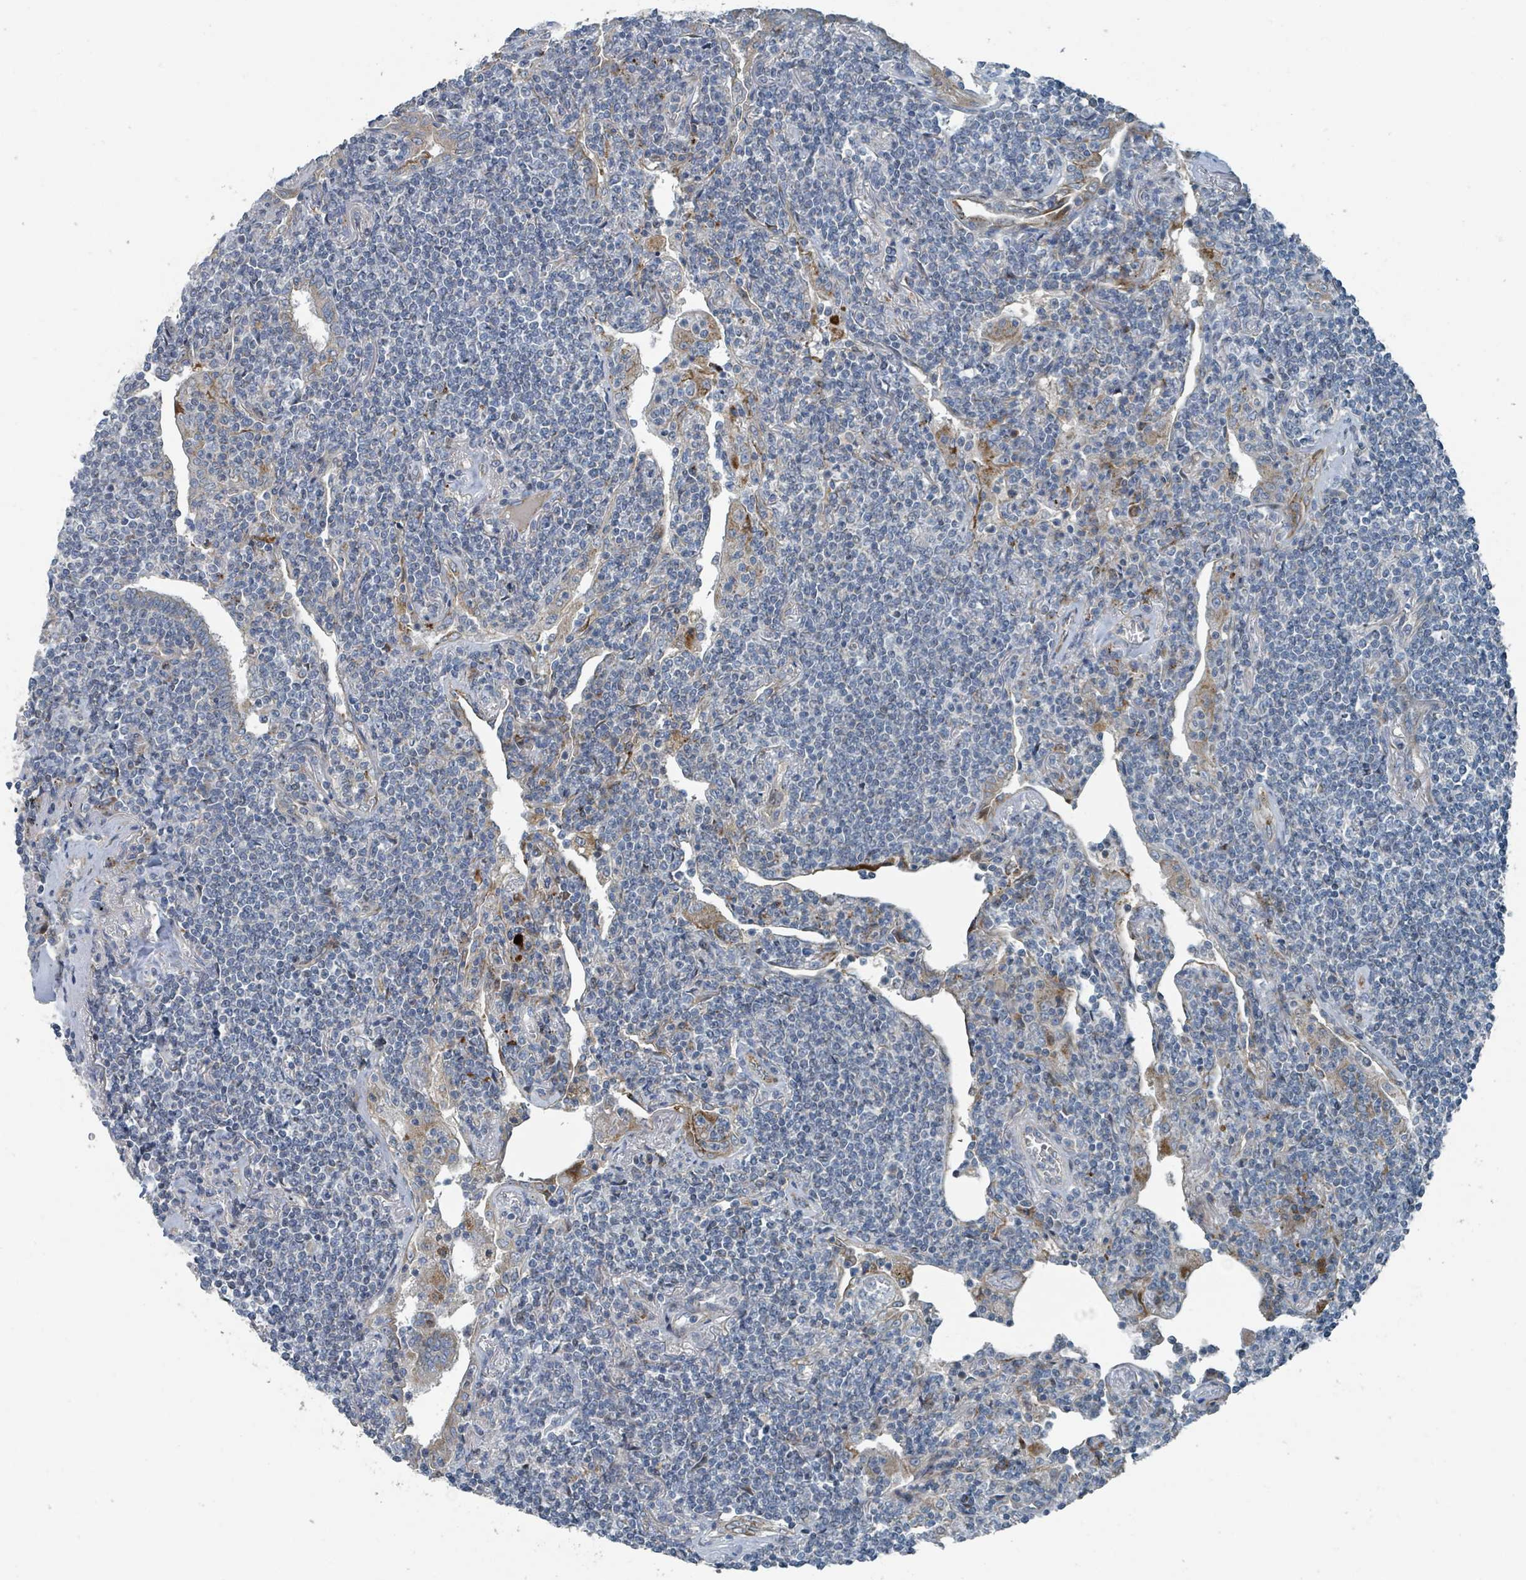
{"staining": {"intensity": "negative", "quantity": "none", "location": "none"}, "tissue": "lymphoma", "cell_type": "Tumor cells", "image_type": "cancer", "snomed": [{"axis": "morphology", "description": "Malignant lymphoma, non-Hodgkin's type, Low grade"}, {"axis": "topography", "description": "Lung"}], "caption": "Protein analysis of lymphoma shows no significant expression in tumor cells. (Brightfield microscopy of DAB immunohistochemistry at high magnification).", "gene": "DIPK2A", "patient": {"sex": "female", "age": 71}}